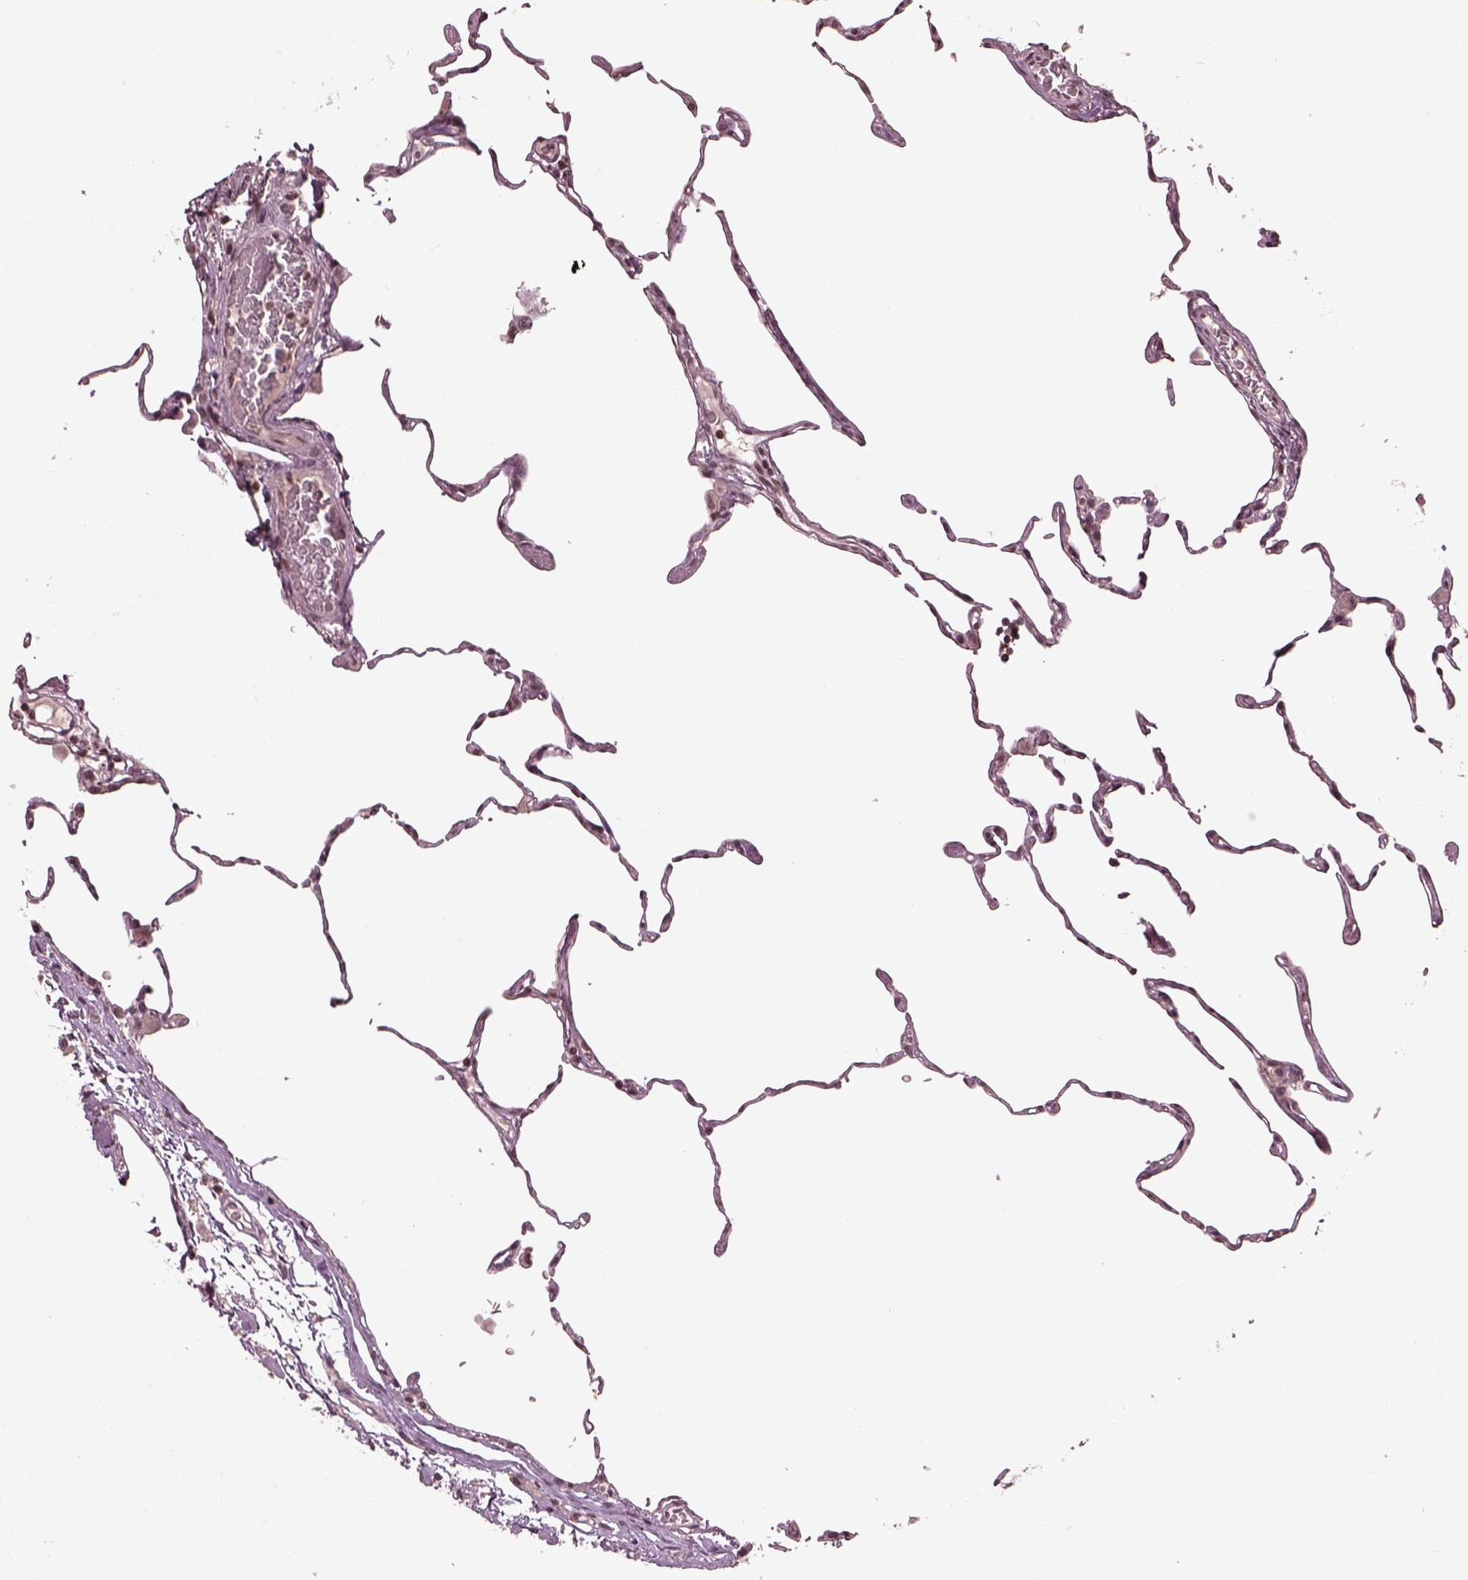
{"staining": {"intensity": "weak", "quantity": "25%-75%", "location": "nuclear"}, "tissue": "lung", "cell_type": "Alveolar cells", "image_type": "normal", "snomed": [{"axis": "morphology", "description": "Normal tissue, NOS"}, {"axis": "topography", "description": "Lung"}], "caption": "IHC staining of normal lung, which reveals low levels of weak nuclear positivity in about 25%-75% of alveolar cells indicating weak nuclear protein staining. The staining was performed using DAB (brown) for protein detection and nuclei were counterstained in hematoxylin (blue).", "gene": "GRM4", "patient": {"sex": "female", "age": 57}}